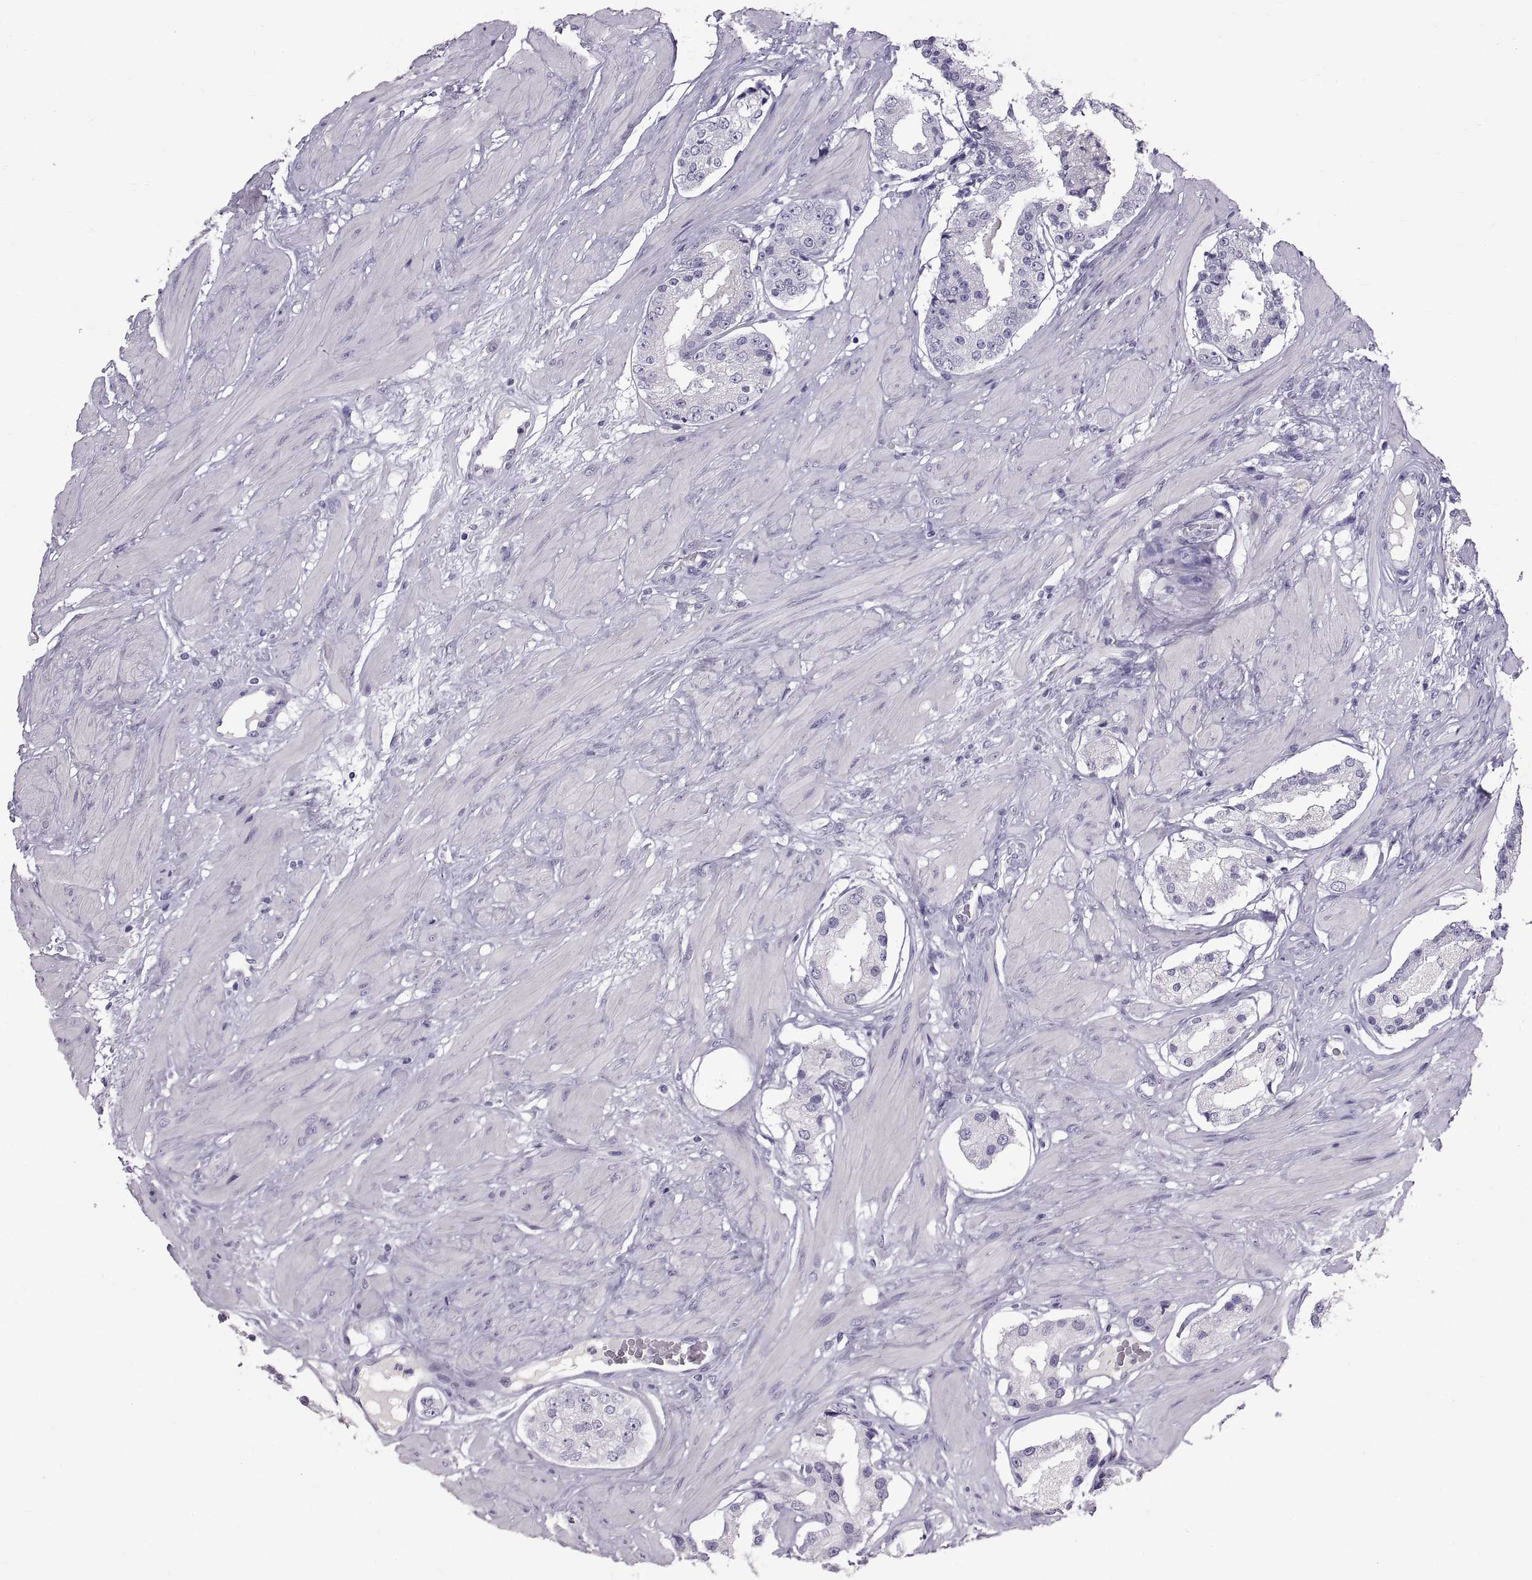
{"staining": {"intensity": "negative", "quantity": "none", "location": "none"}, "tissue": "prostate cancer", "cell_type": "Tumor cells", "image_type": "cancer", "snomed": [{"axis": "morphology", "description": "Adenocarcinoma, Low grade"}, {"axis": "topography", "description": "Prostate"}], "caption": "Tumor cells are negative for brown protein staining in prostate low-grade adenocarcinoma.", "gene": "WFDC8", "patient": {"sex": "male", "age": 60}}